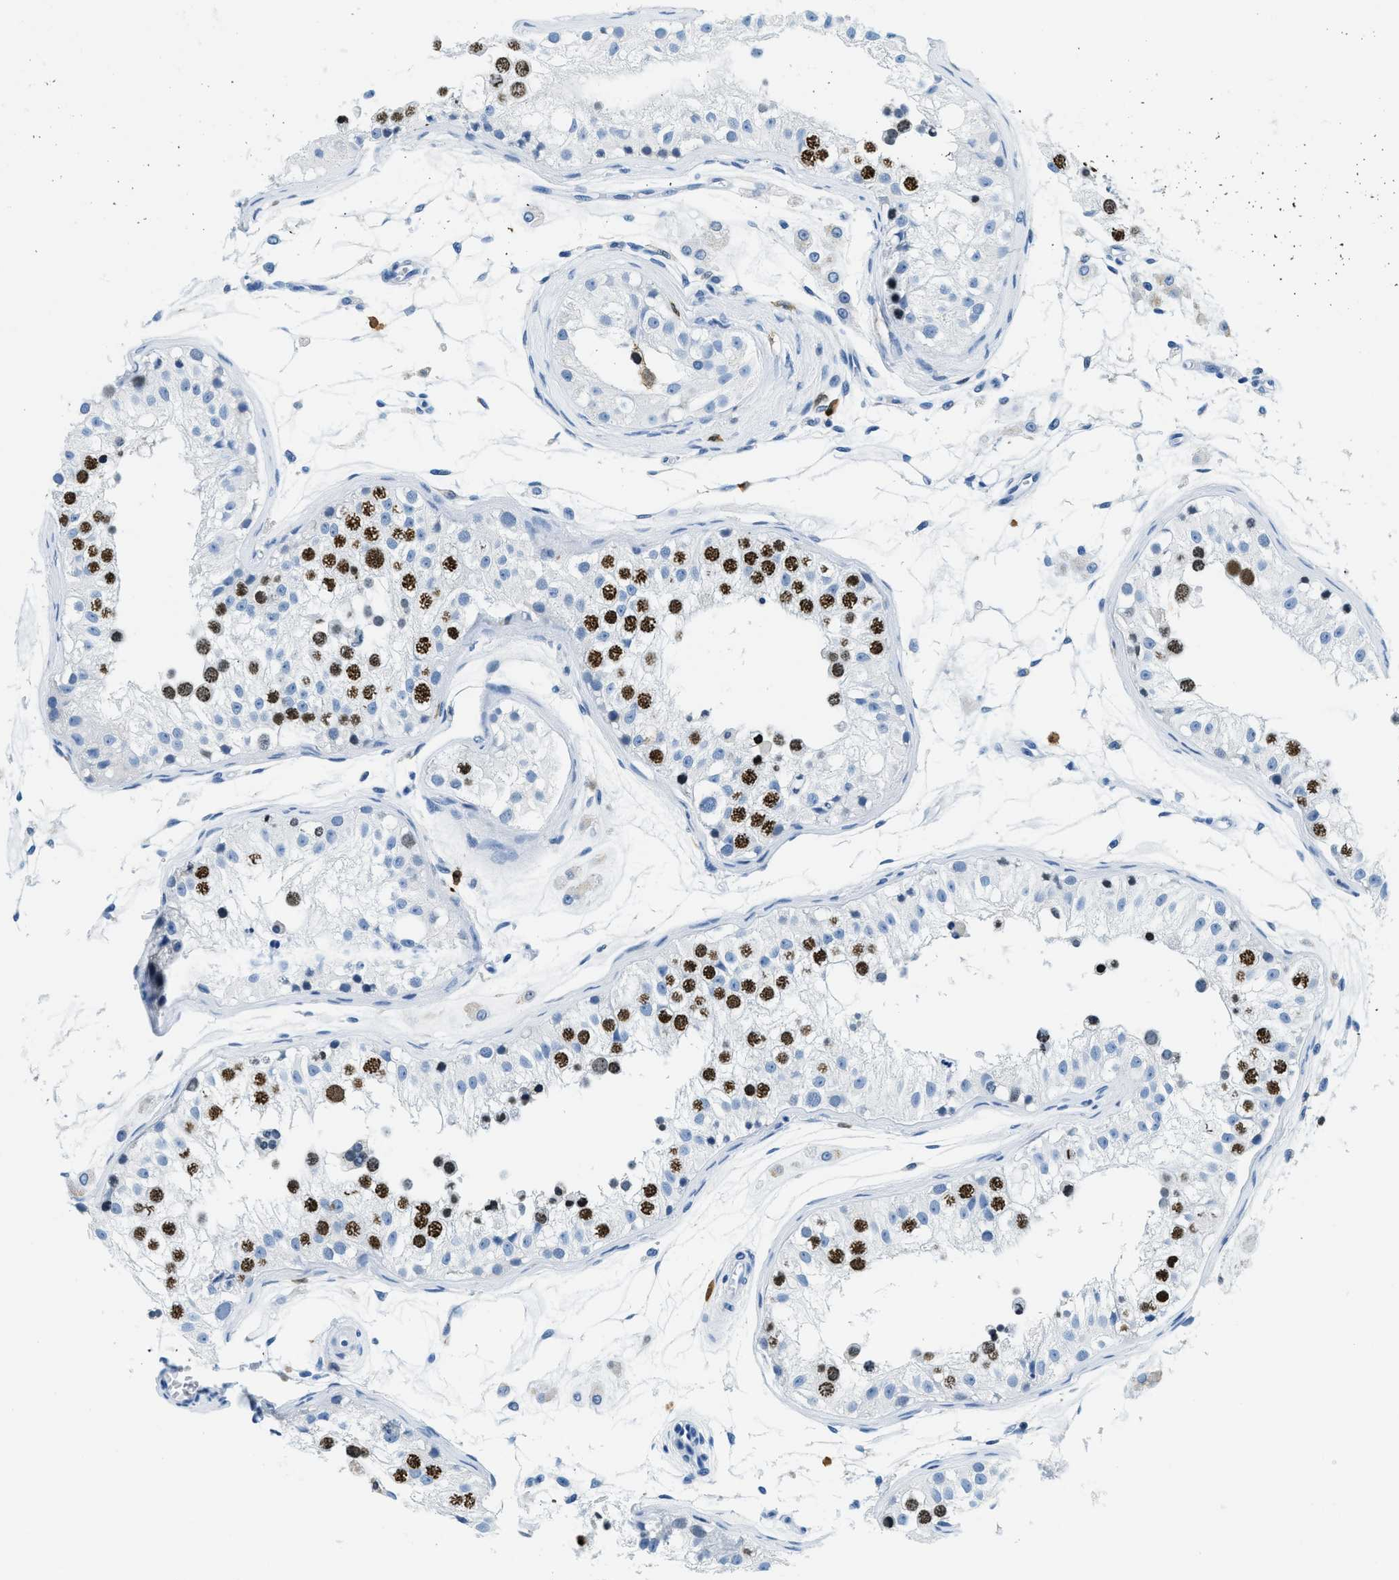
{"staining": {"intensity": "strong", "quantity": "25%-75%", "location": "nuclear"}, "tissue": "testis", "cell_type": "Cells in seminiferous ducts", "image_type": "normal", "snomed": [{"axis": "morphology", "description": "Normal tissue, NOS"}, {"axis": "morphology", "description": "Adenocarcinoma, metastatic, NOS"}, {"axis": "topography", "description": "Testis"}], "caption": "The image exhibits staining of unremarkable testis, revealing strong nuclear protein staining (brown color) within cells in seminiferous ducts. (IHC, brightfield microscopy, high magnification).", "gene": "CAPG", "patient": {"sex": "male", "age": 26}}